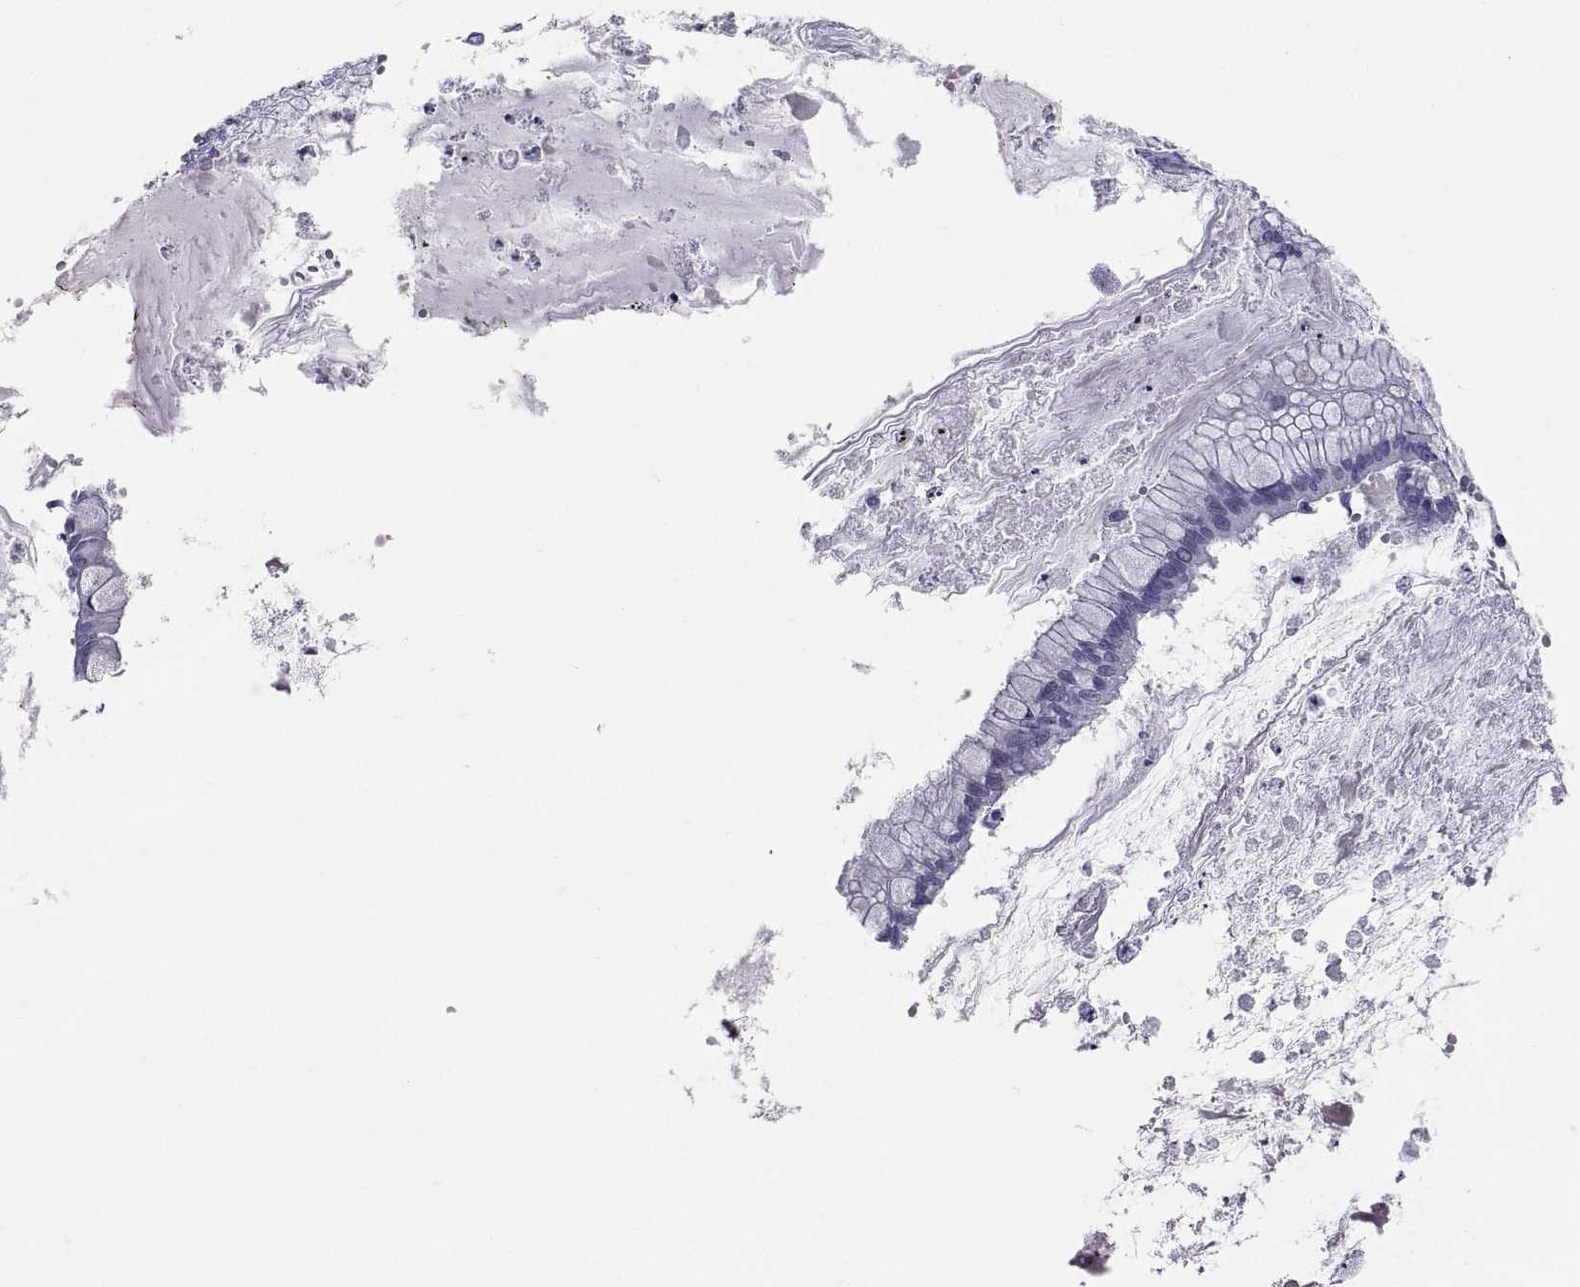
{"staining": {"intensity": "negative", "quantity": "none", "location": "none"}, "tissue": "ovarian cancer", "cell_type": "Tumor cells", "image_type": "cancer", "snomed": [{"axis": "morphology", "description": "Cystadenocarcinoma, mucinous, NOS"}, {"axis": "topography", "description": "Ovary"}], "caption": "A high-resolution image shows immunohistochemistry (IHC) staining of ovarian mucinous cystadenocarcinoma, which reveals no significant positivity in tumor cells.", "gene": "PTN", "patient": {"sex": "female", "age": 67}}